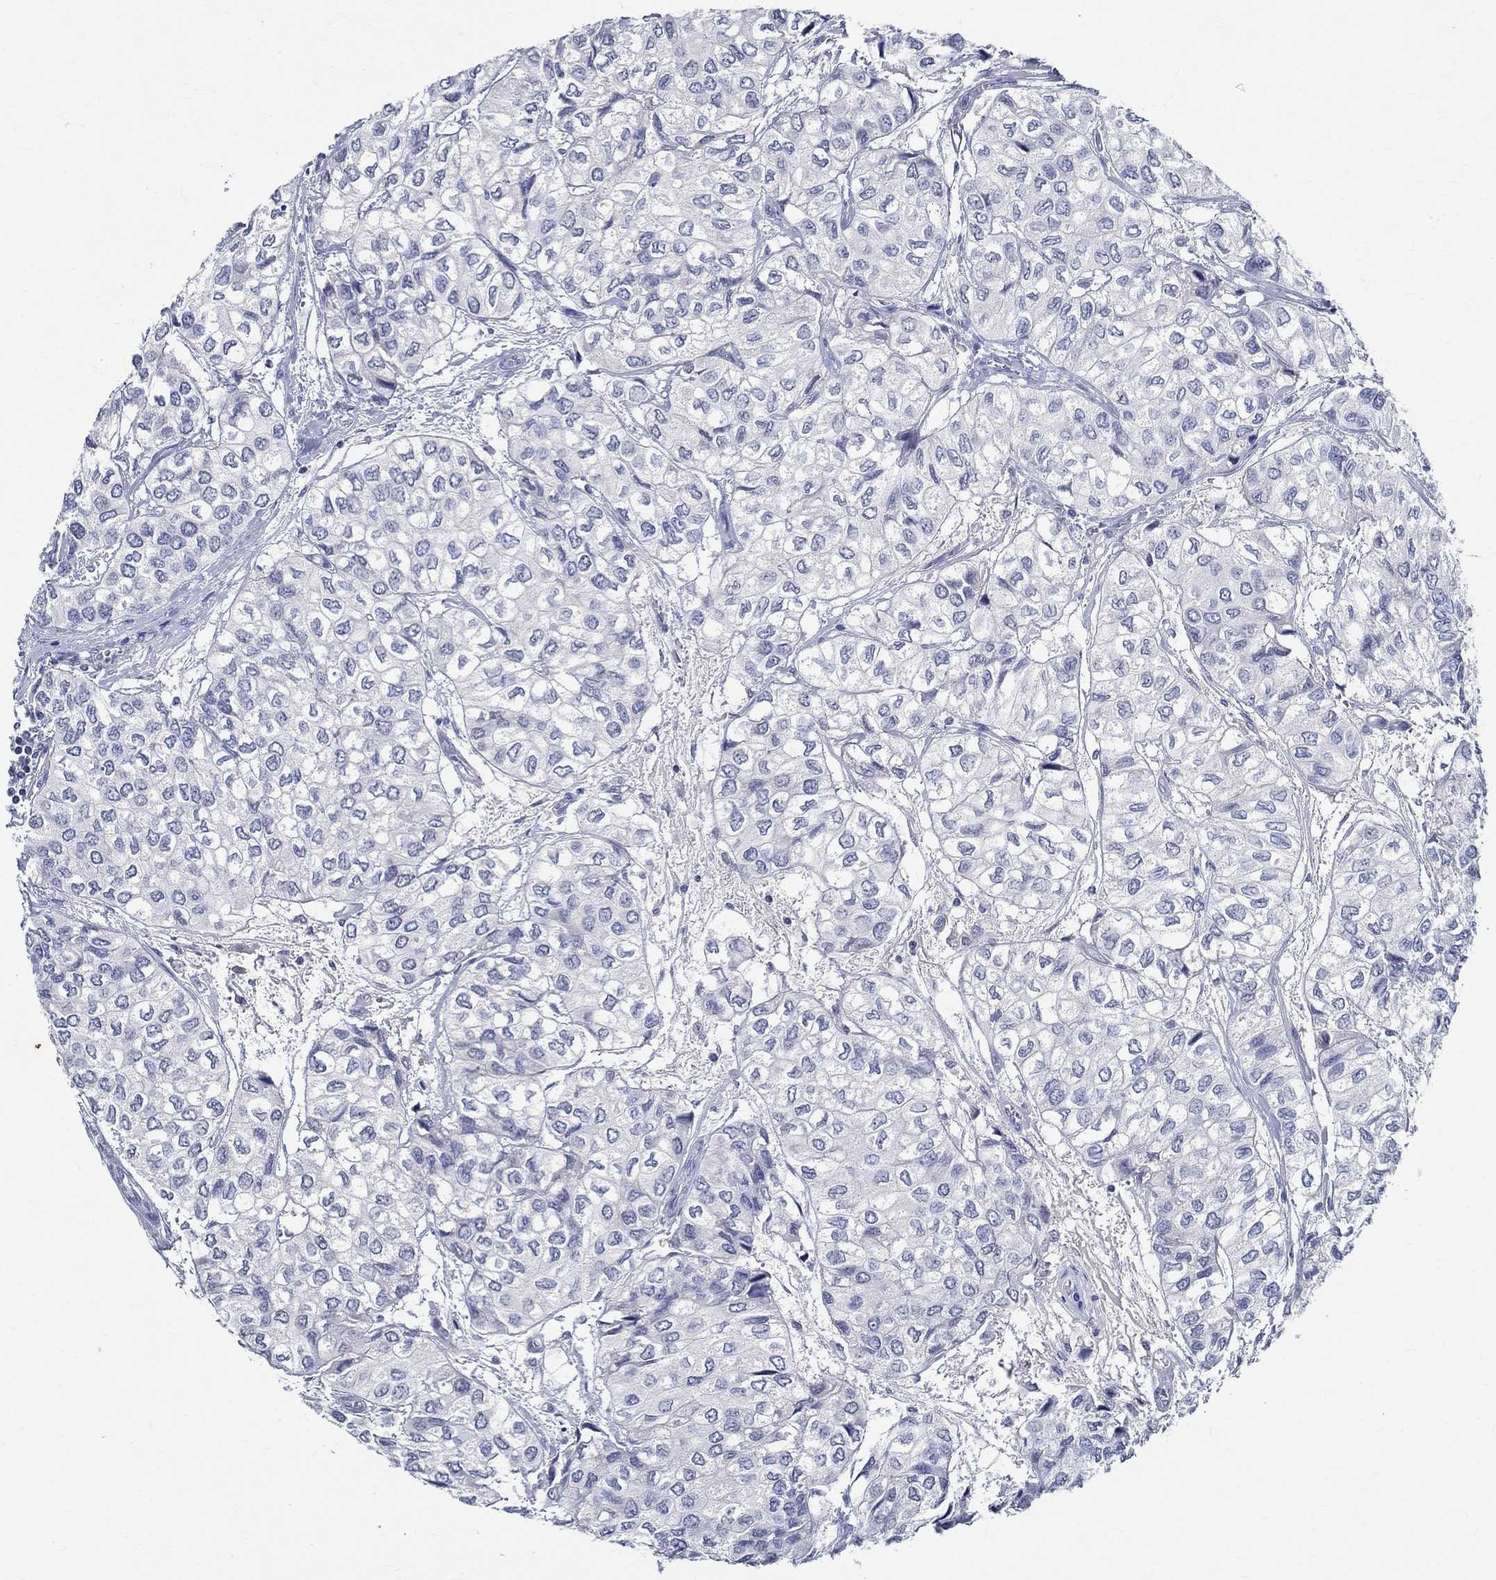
{"staining": {"intensity": "negative", "quantity": "none", "location": "none"}, "tissue": "urothelial cancer", "cell_type": "Tumor cells", "image_type": "cancer", "snomed": [{"axis": "morphology", "description": "Urothelial carcinoma, High grade"}, {"axis": "topography", "description": "Urinary bladder"}], "caption": "Immunohistochemical staining of human high-grade urothelial carcinoma displays no significant expression in tumor cells.", "gene": "CETN1", "patient": {"sex": "male", "age": 73}}